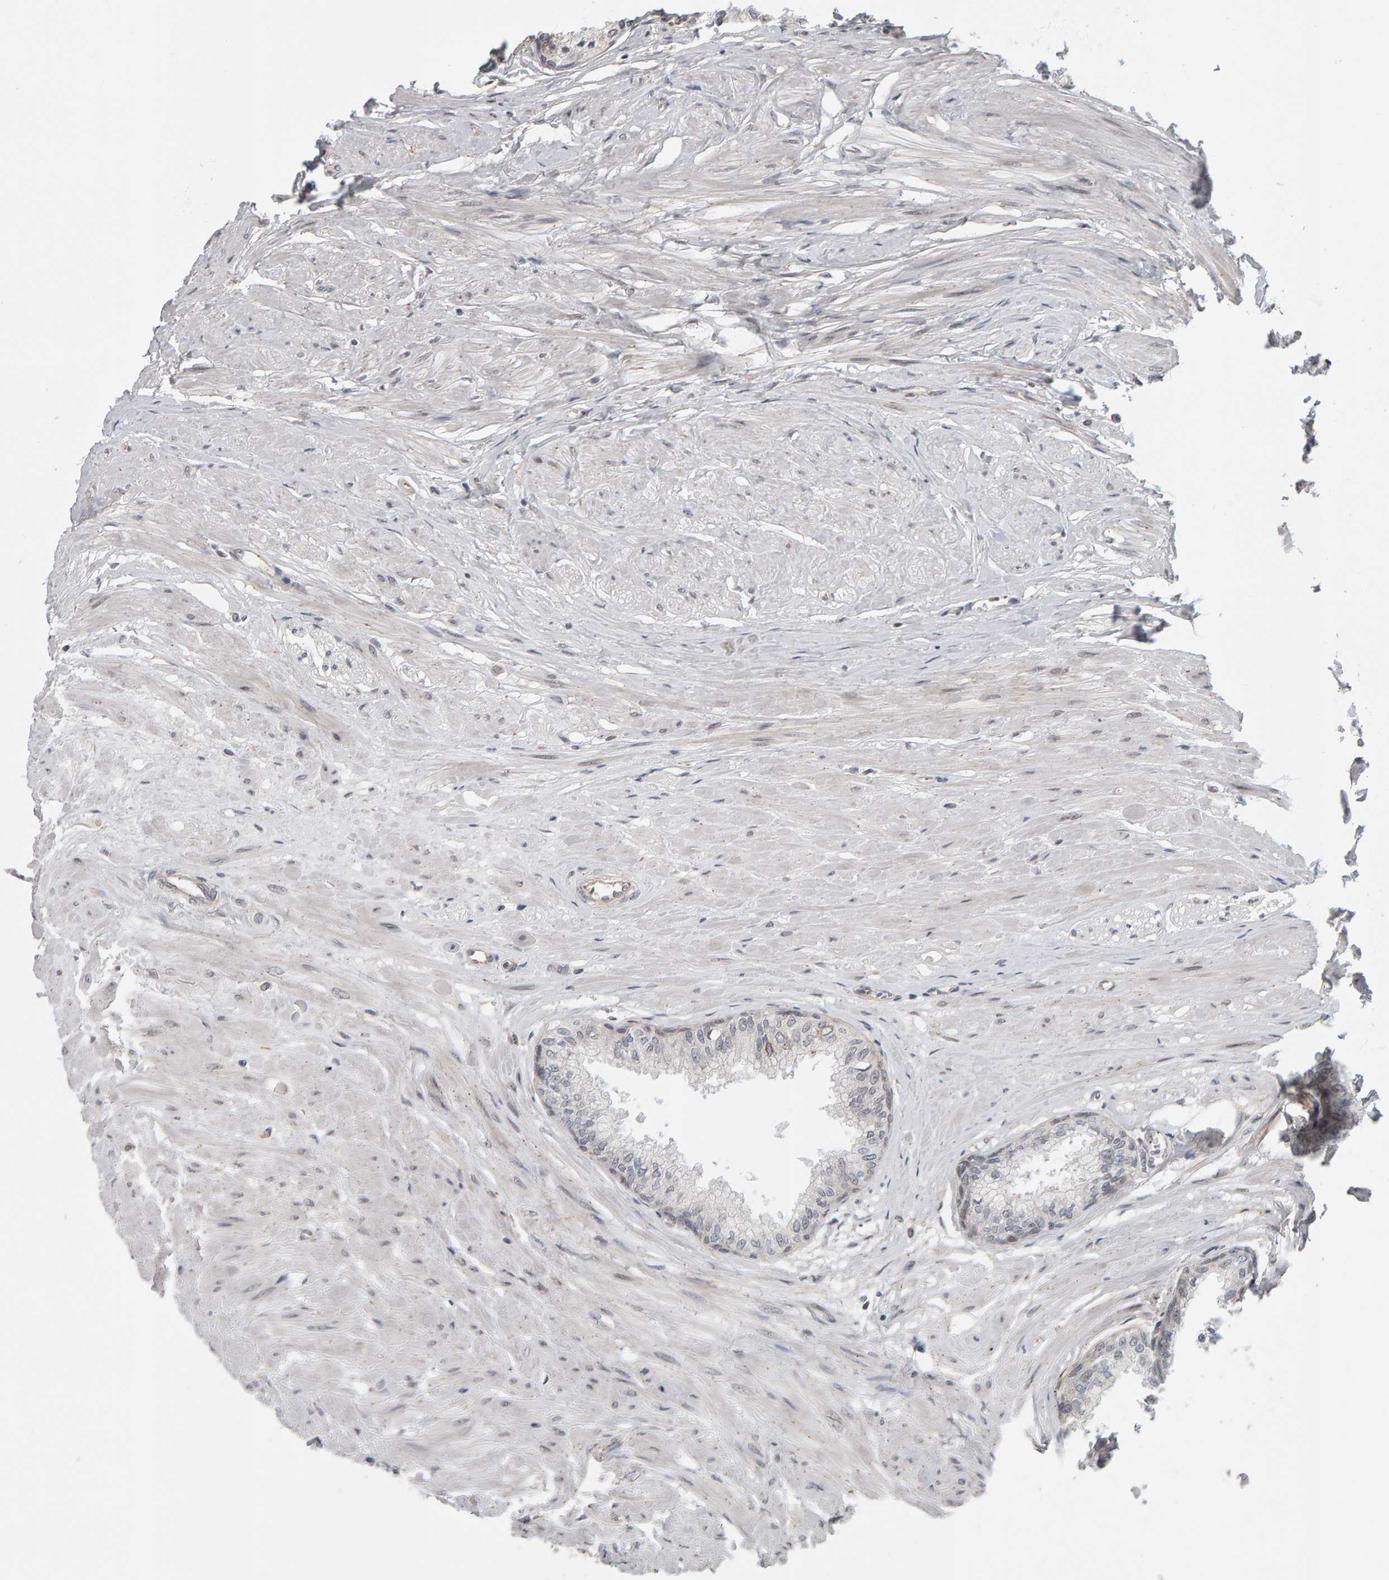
{"staining": {"intensity": "moderate", "quantity": ">75%", "location": "cytoplasmic/membranous"}, "tissue": "seminal vesicle", "cell_type": "Glandular cells", "image_type": "normal", "snomed": [{"axis": "morphology", "description": "Normal tissue, NOS"}, {"axis": "topography", "description": "Prostate"}, {"axis": "topography", "description": "Seminal veicle"}], "caption": "Immunohistochemistry (IHC) of benign seminal vesicle exhibits medium levels of moderate cytoplasmic/membranous staining in about >75% of glandular cells.", "gene": "DAP3", "patient": {"sex": "male", "age": 60}}